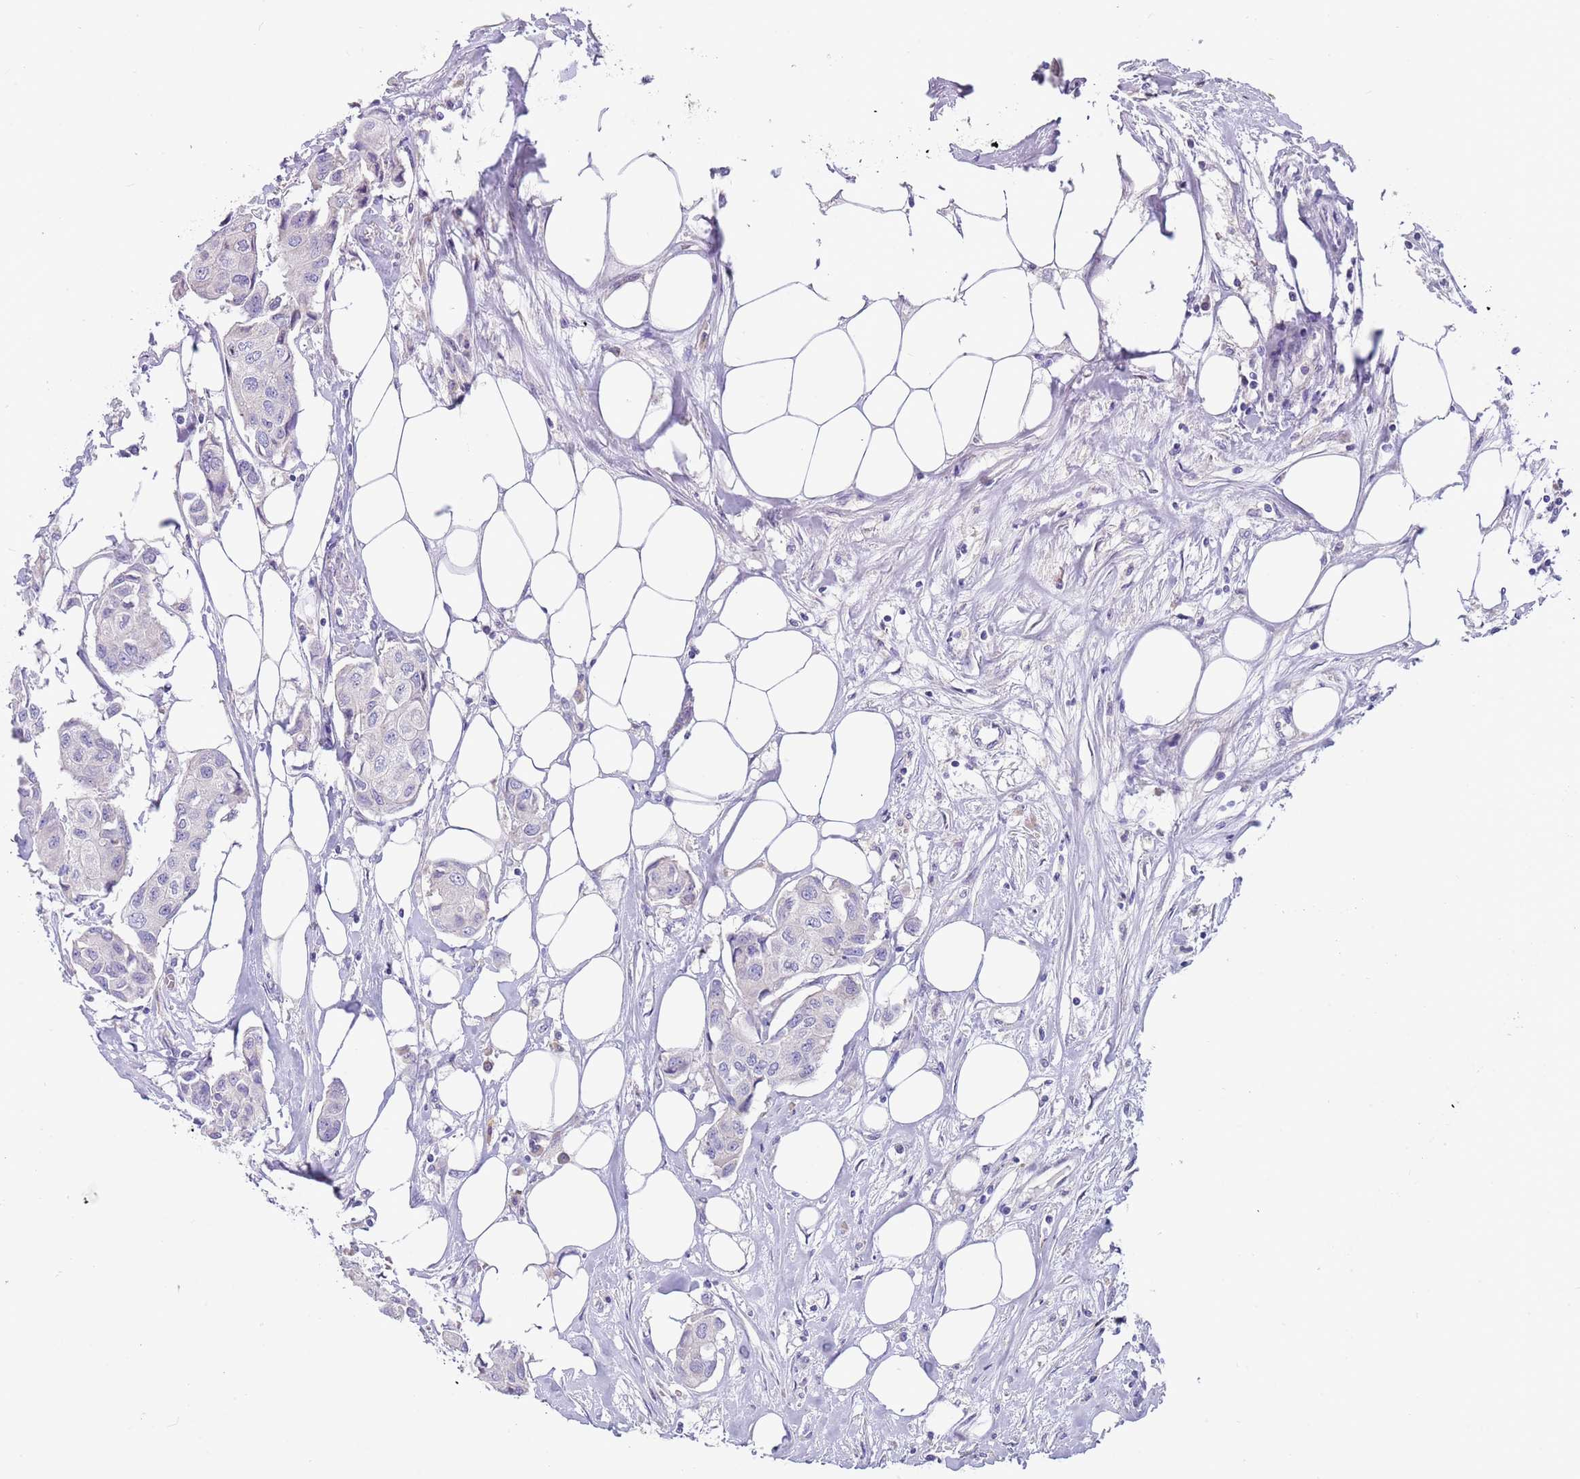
{"staining": {"intensity": "negative", "quantity": "none", "location": "none"}, "tissue": "breast cancer", "cell_type": "Tumor cells", "image_type": "cancer", "snomed": [{"axis": "morphology", "description": "Duct carcinoma"}, {"axis": "topography", "description": "Breast"}, {"axis": "topography", "description": "Lymph node"}], "caption": "An immunohistochemistry (IHC) photomicrograph of breast invasive ductal carcinoma is shown. There is no staining in tumor cells of breast invasive ductal carcinoma.", "gene": "CABYR", "patient": {"sex": "female", "age": 80}}